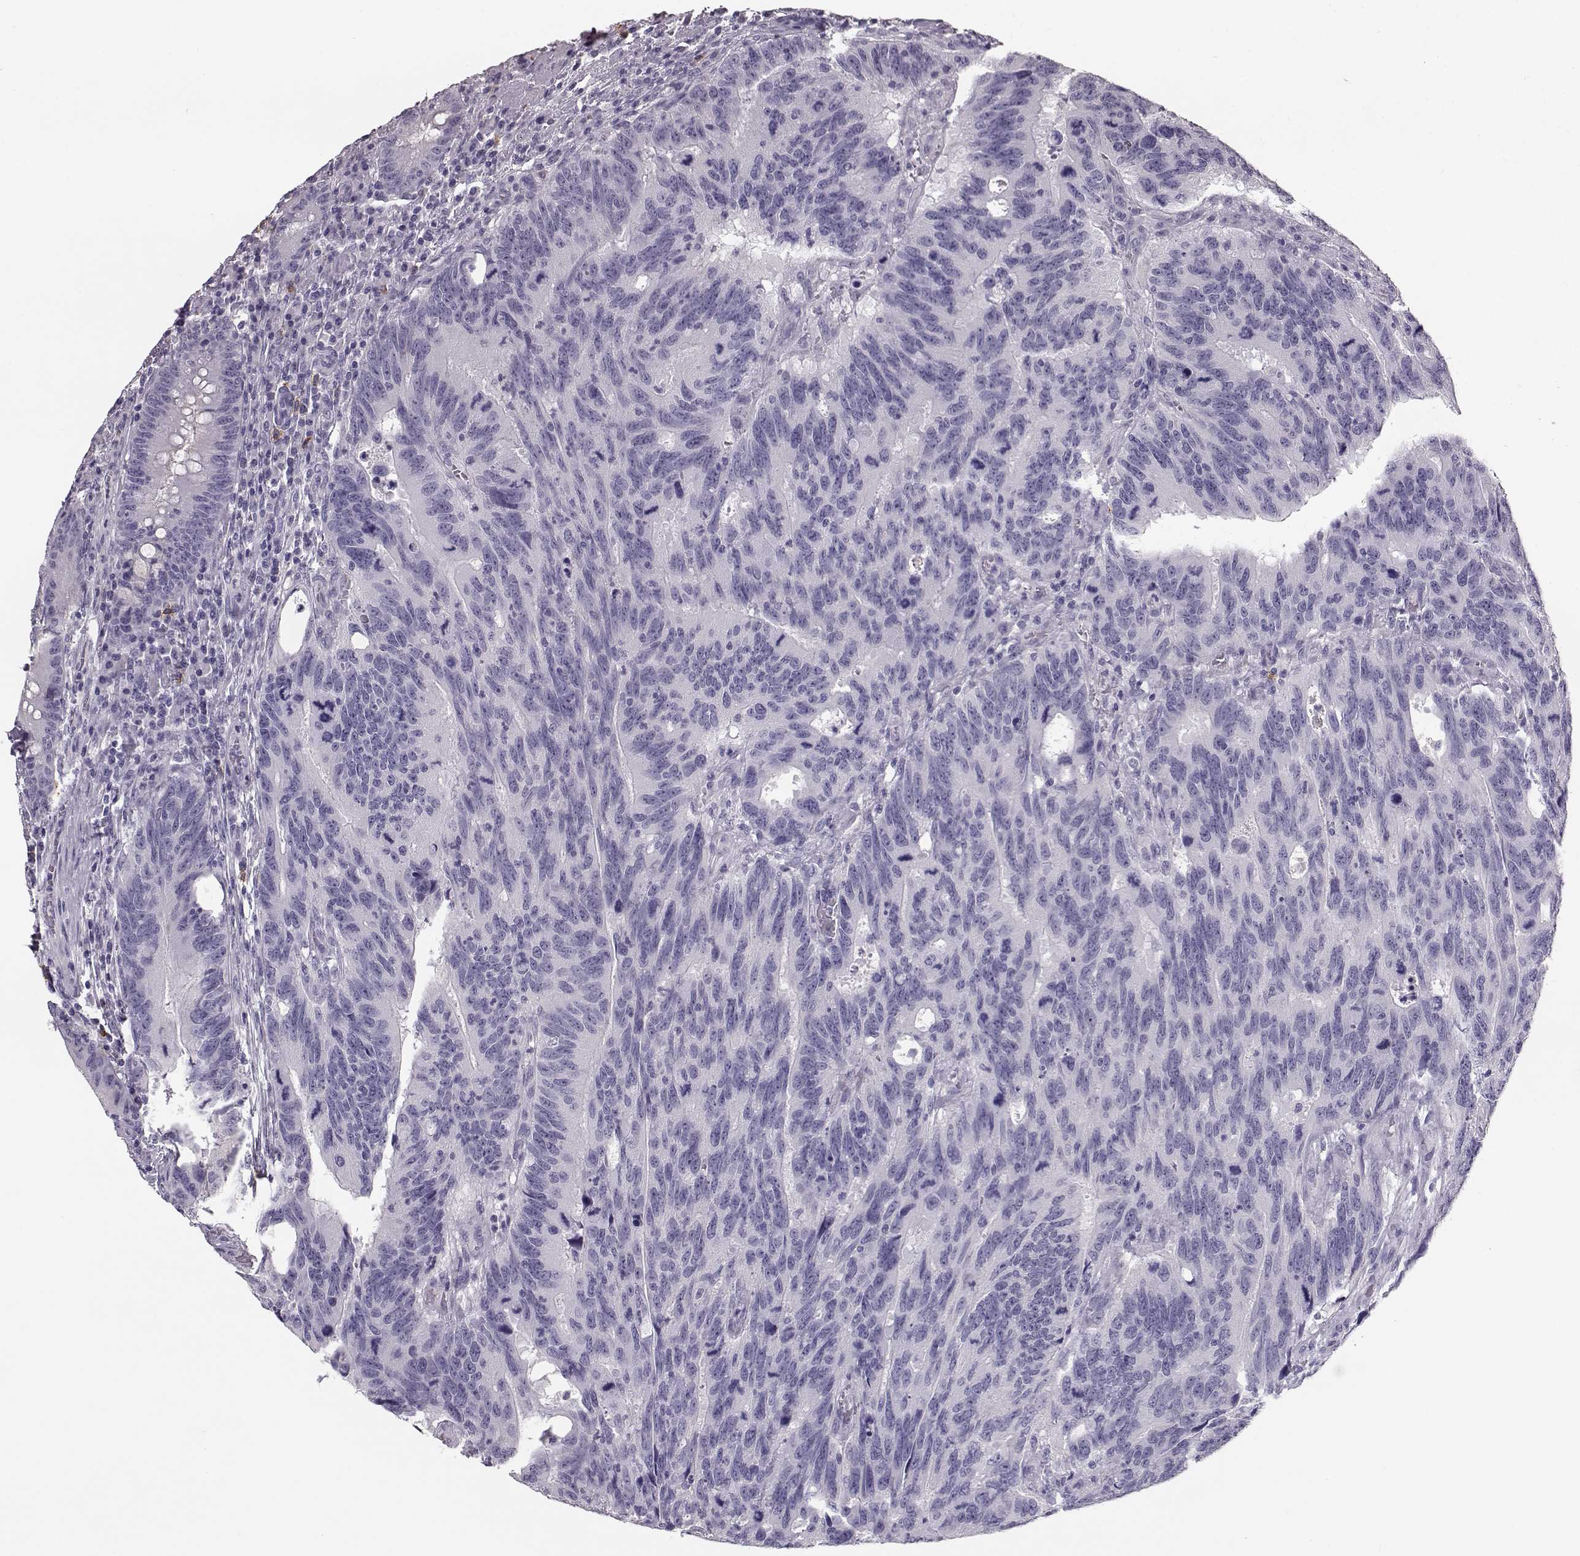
{"staining": {"intensity": "negative", "quantity": "none", "location": "none"}, "tissue": "colorectal cancer", "cell_type": "Tumor cells", "image_type": "cancer", "snomed": [{"axis": "morphology", "description": "Adenocarcinoma, NOS"}, {"axis": "topography", "description": "Colon"}], "caption": "Micrograph shows no significant protein expression in tumor cells of colorectal adenocarcinoma.", "gene": "NPTXR", "patient": {"sex": "female", "age": 77}}